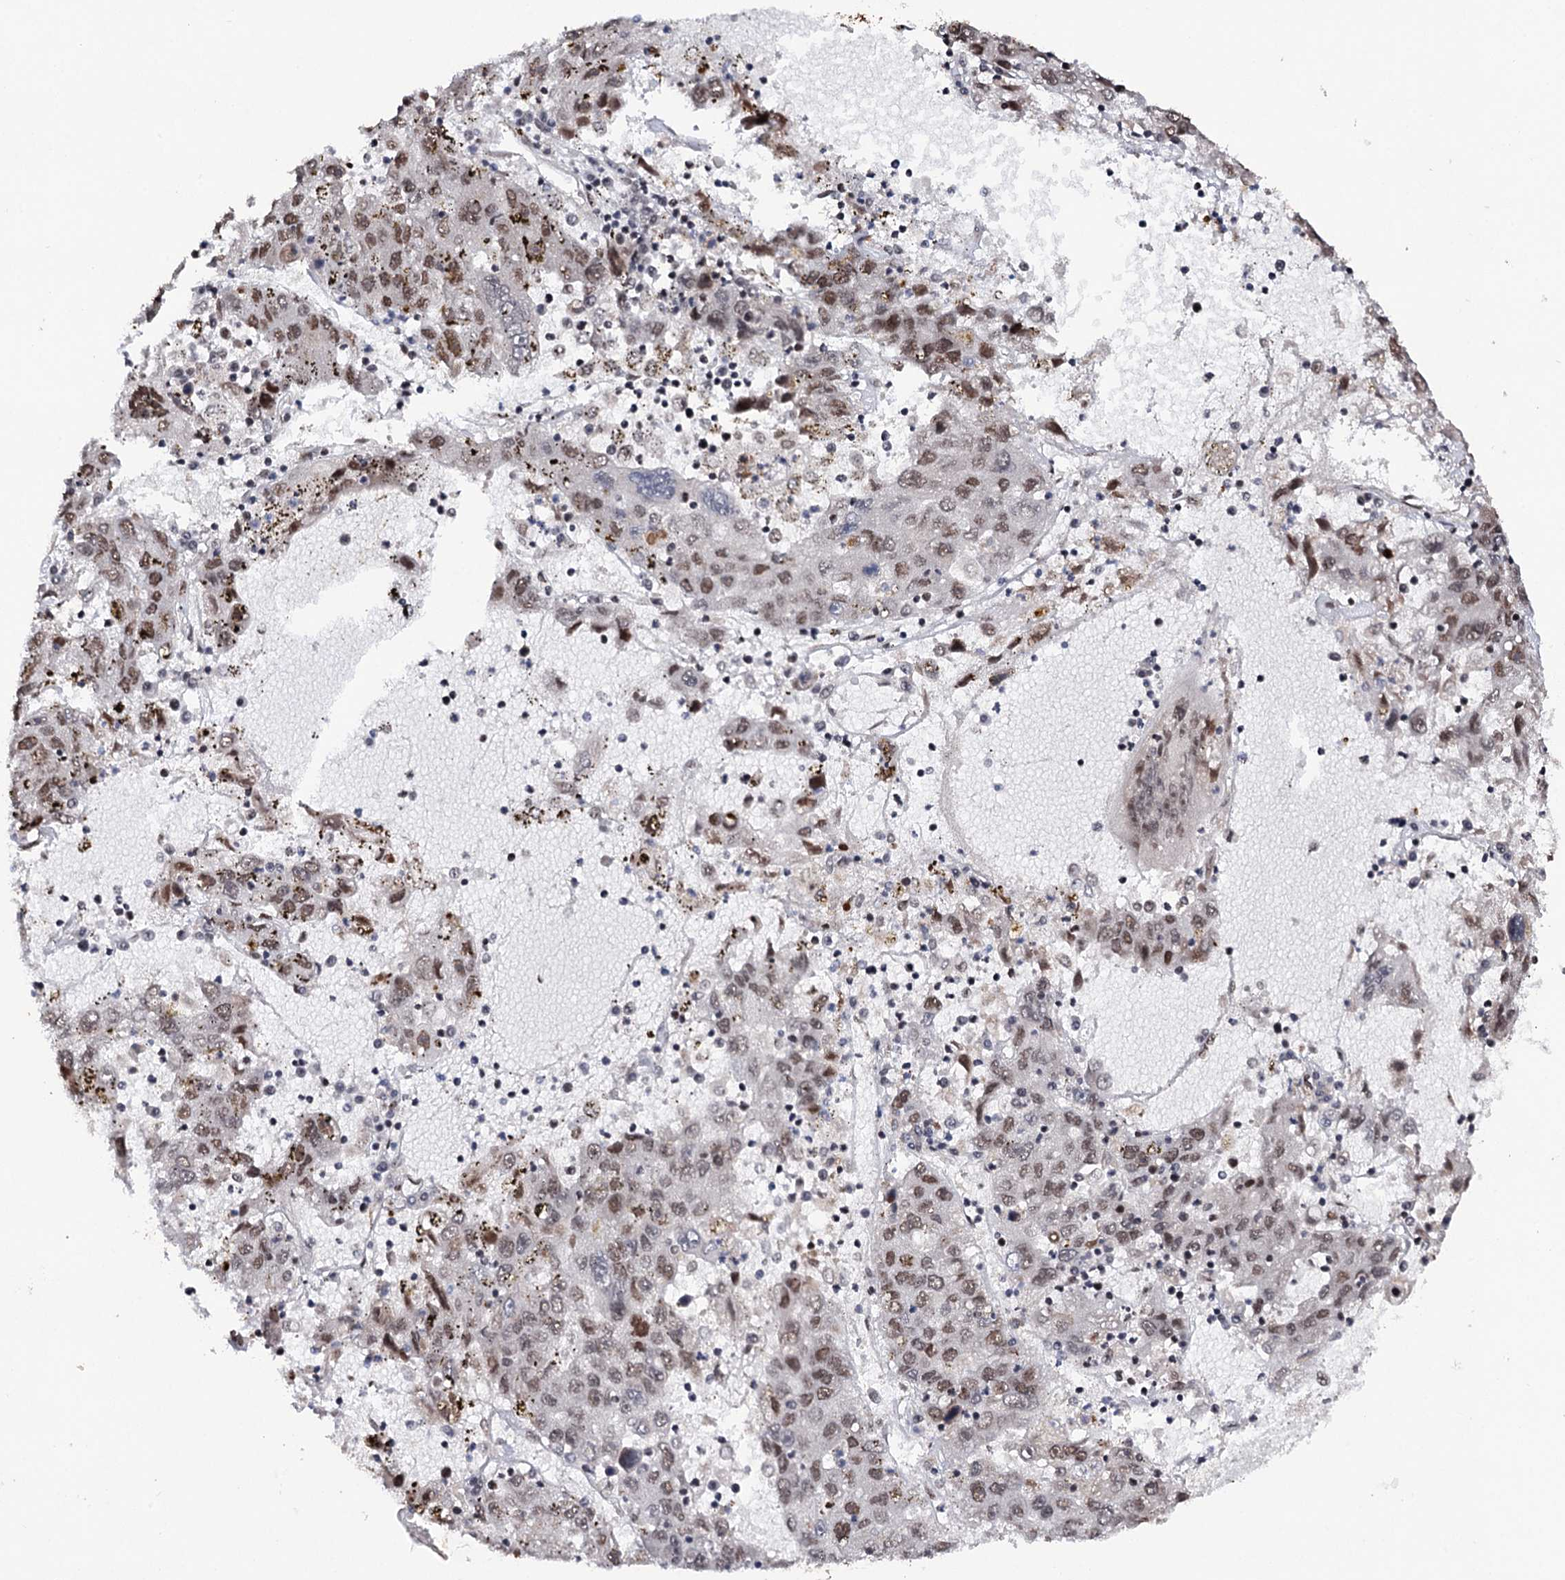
{"staining": {"intensity": "strong", "quantity": "25%-75%", "location": "nuclear"}, "tissue": "liver cancer", "cell_type": "Tumor cells", "image_type": "cancer", "snomed": [{"axis": "morphology", "description": "Carcinoma, Hepatocellular, NOS"}, {"axis": "topography", "description": "Liver"}], "caption": "Protein staining of liver cancer tissue reveals strong nuclear expression in approximately 25%-75% of tumor cells.", "gene": "MATR3", "patient": {"sex": "male", "age": 49}}